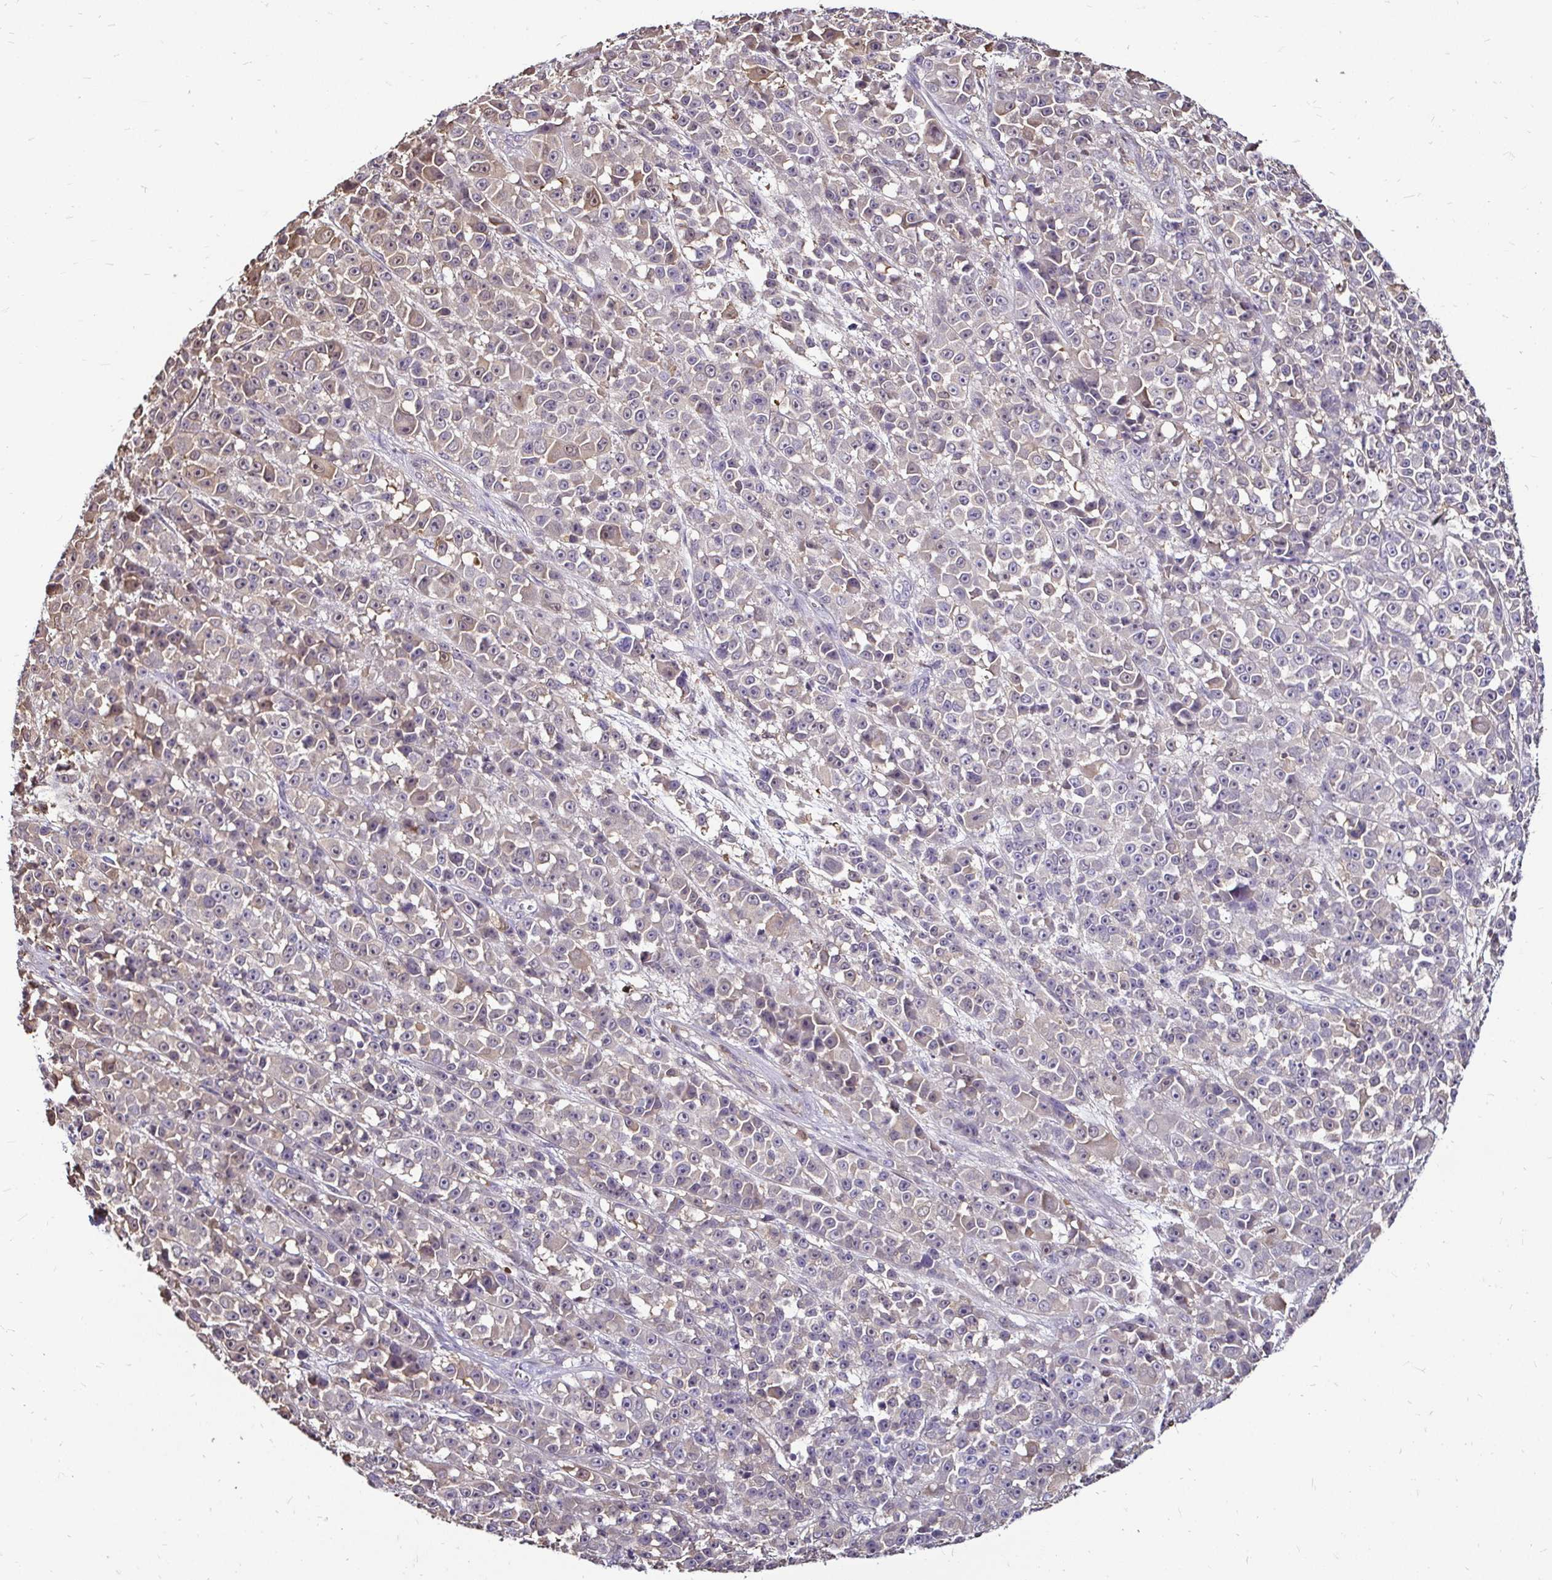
{"staining": {"intensity": "weak", "quantity": "<25%", "location": "cytoplasmic/membranous"}, "tissue": "melanoma", "cell_type": "Tumor cells", "image_type": "cancer", "snomed": [{"axis": "morphology", "description": "Malignant melanoma, NOS"}, {"axis": "topography", "description": "Skin"}, {"axis": "topography", "description": "Skin of back"}], "caption": "IHC micrograph of neoplastic tissue: melanoma stained with DAB displays no significant protein staining in tumor cells. (DAB (3,3'-diaminobenzidine) IHC, high magnification).", "gene": "ZFP1", "patient": {"sex": "male", "age": 91}}